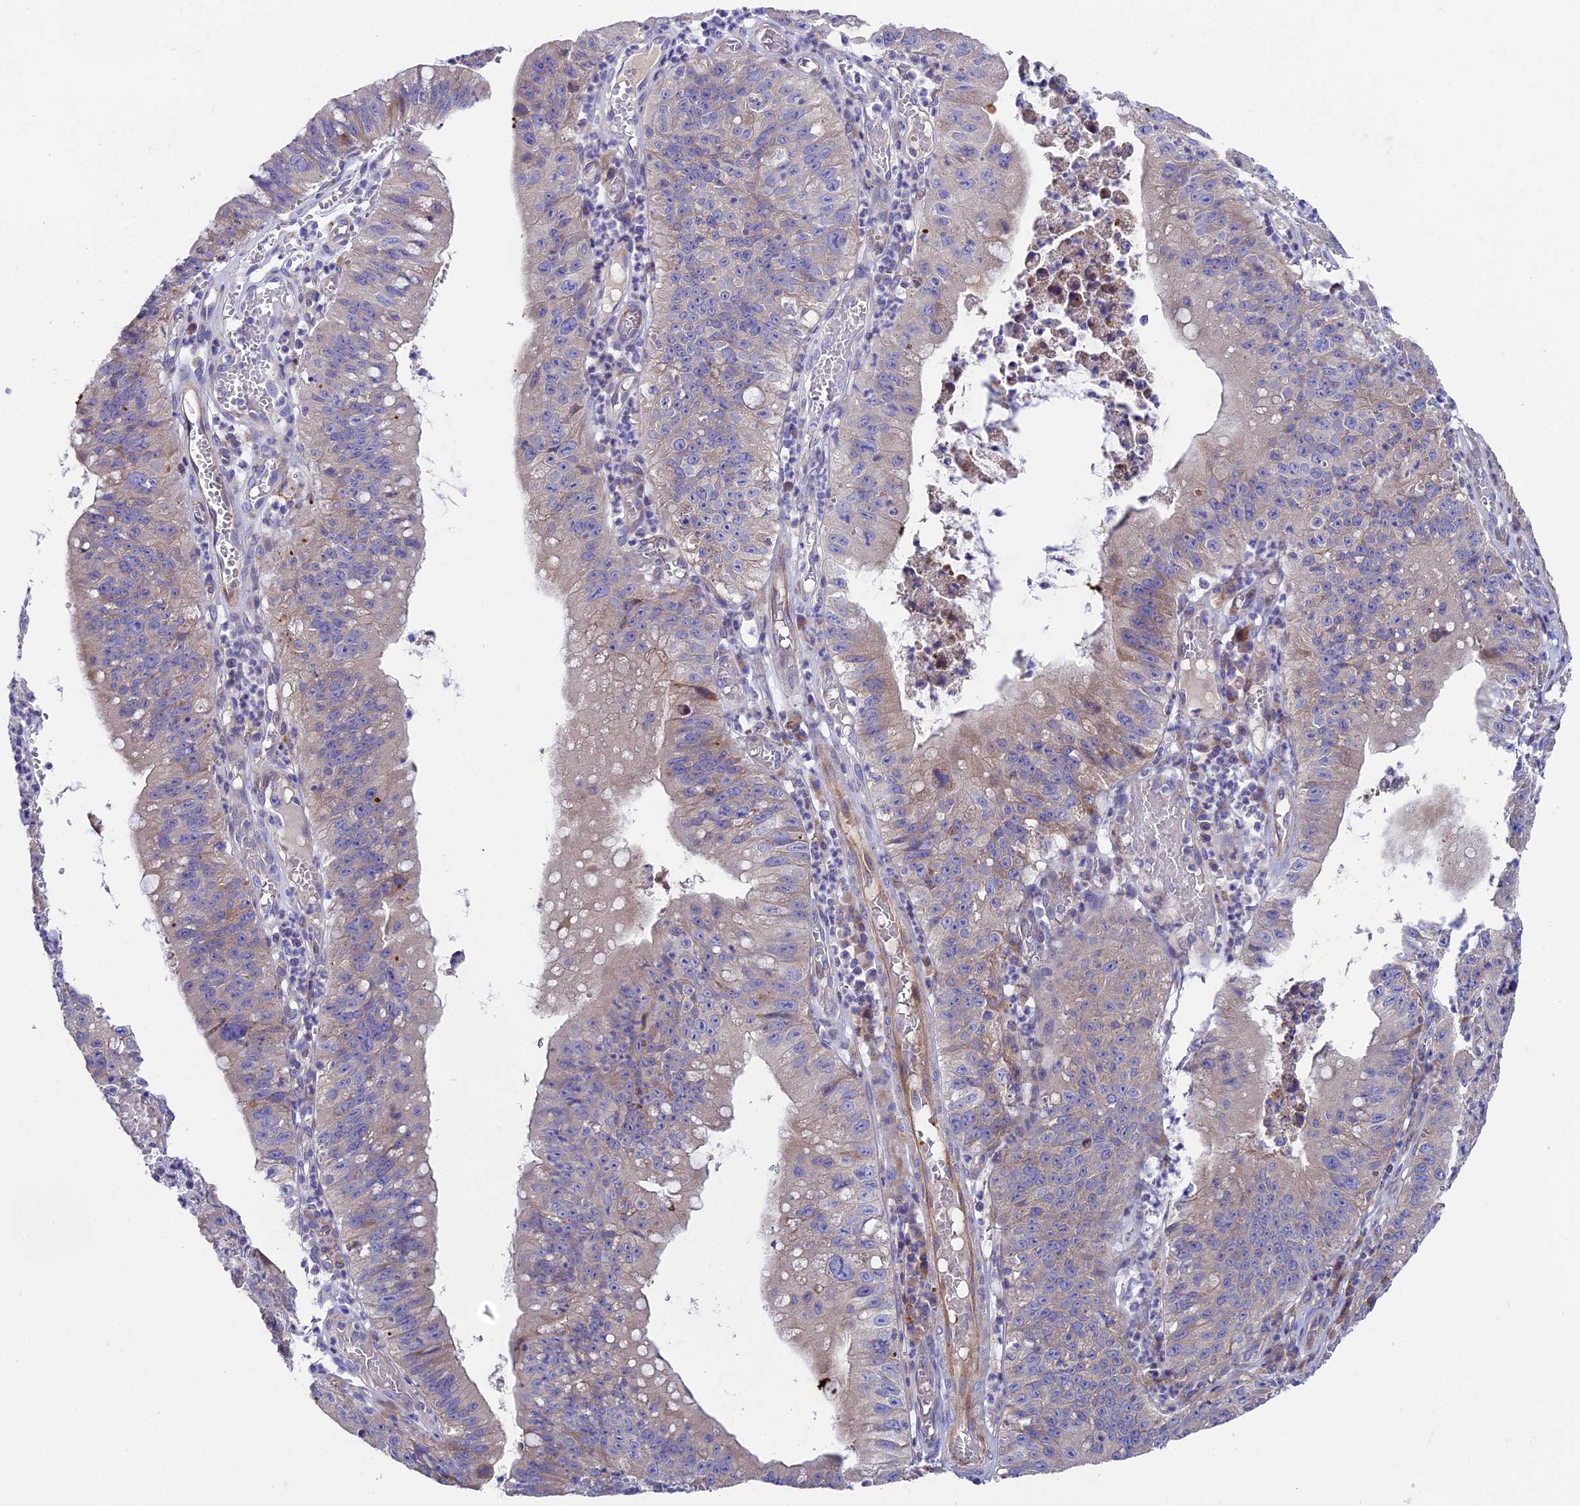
{"staining": {"intensity": "weak", "quantity": "<25%", "location": "cytoplasmic/membranous"}, "tissue": "stomach cancer", "cell_type": "Tumor cells", "image_type": "cancer", "snomed": [{"axis": "morphology", "description": "Adenocarcinoma, NOS"}, {"axis": "topography", "description": "Stomach"}], "caption": "Protein analysis of adenocarcinoma (stomach) displays no significant positivity in tumor cells. Brightfield microscopy of immunohistochemistry stained with DAB (3,3'-diaminobenzidine) (brown) and hematoxylin (blue), captured at high magnification.", "gene": "PIGU", "patient": {"sex": "male", "age": 59}}